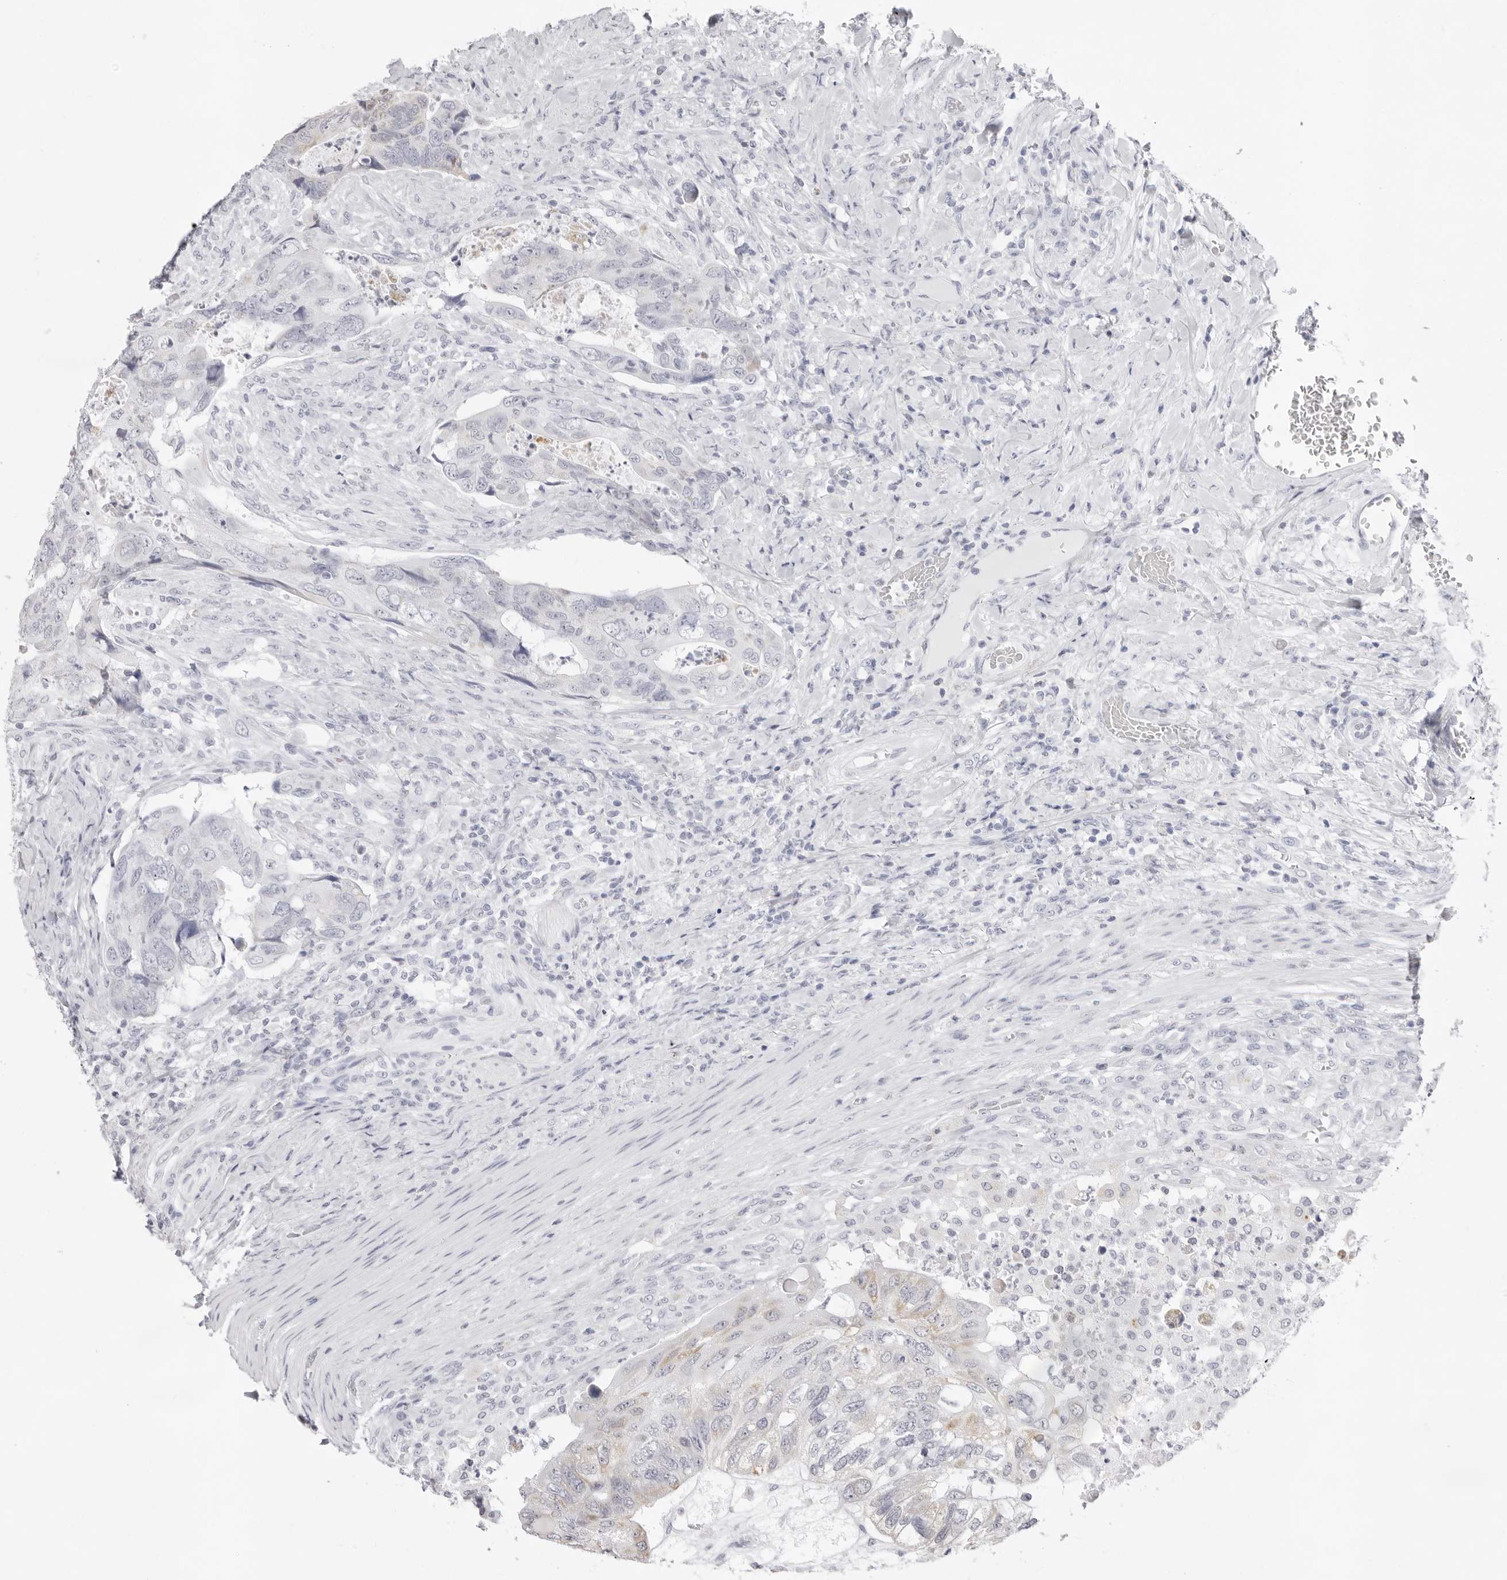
{"staining": {"intensity": "weak", "quantity": "<25%", "location": "cytoplasmic/membranous"}, "tissue": "colorectal cancer", "cell_type": "Tumor cells", "image_type": "cancer", "snomed": [{"axis": "morphology", "description": "Adenocarcinoma, NOS"}, {"axis": "topography", "description": "Rectum"}], "caption": "The immunohistochemistry histopathology image has no significant expression in tumor cells of colorectal cancer (adenocarcinoma) tissue. The staining is performed using DAB (3,3'-diaminobenzidine) brown chromogen with nuclei counter-stained in using hematoxylin.", "gene": "FDPS", "patient": {"sex": "male", "age": 63}}